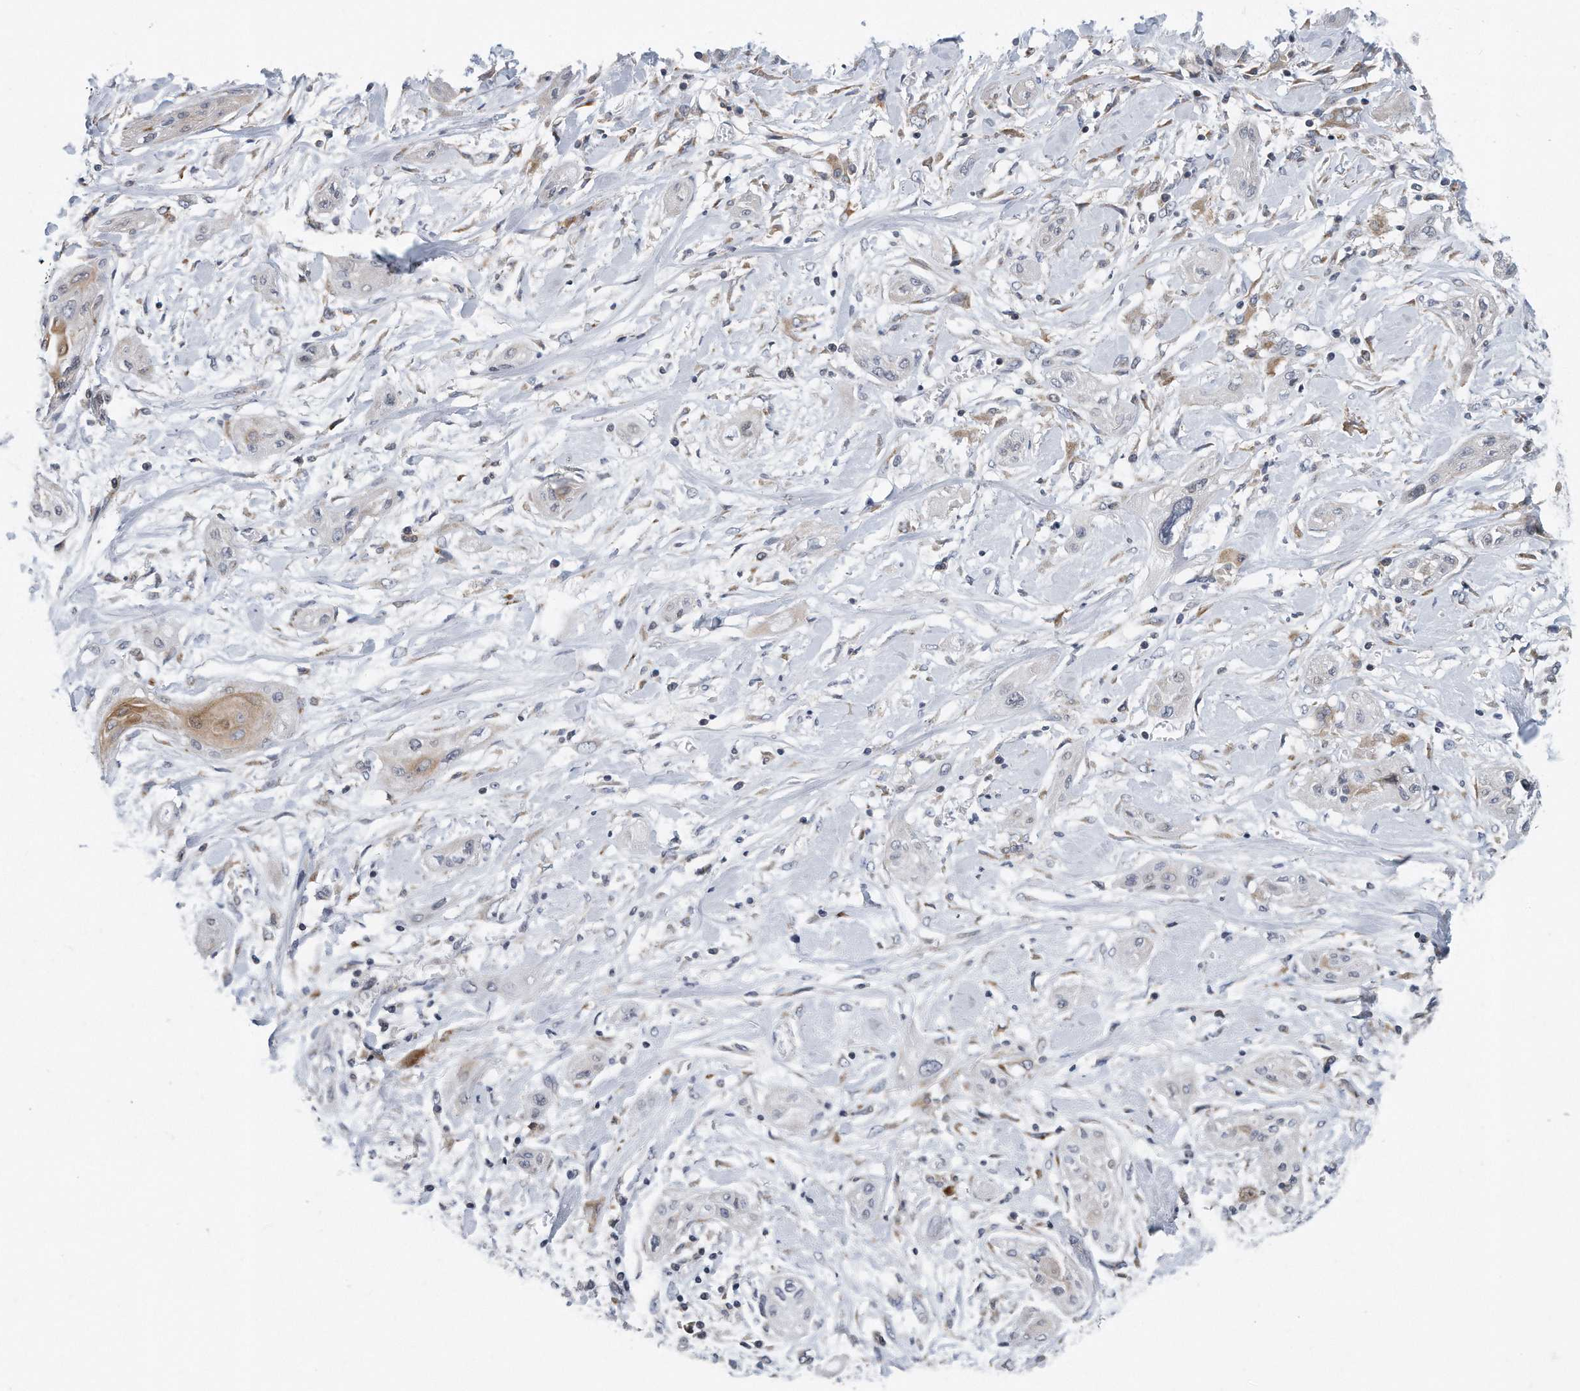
{"staining": {"intensity": "negative", "quantity": "none", "location": "none"}, "tissue": "lung cancer", "cell_type": "Tumor cells", "image_type": "cancer", "snomed": [{"axis": "morphology", "description": "Squamous cell carcinoma, NOS"}, {"axis": "topography", "description": "Lung"}], "caption": "Lung cancer stained for a protein using IHC displays no expression tumor cells.", "gene": "VLDLR", "patient": {"sex": "female", "age": 47}}